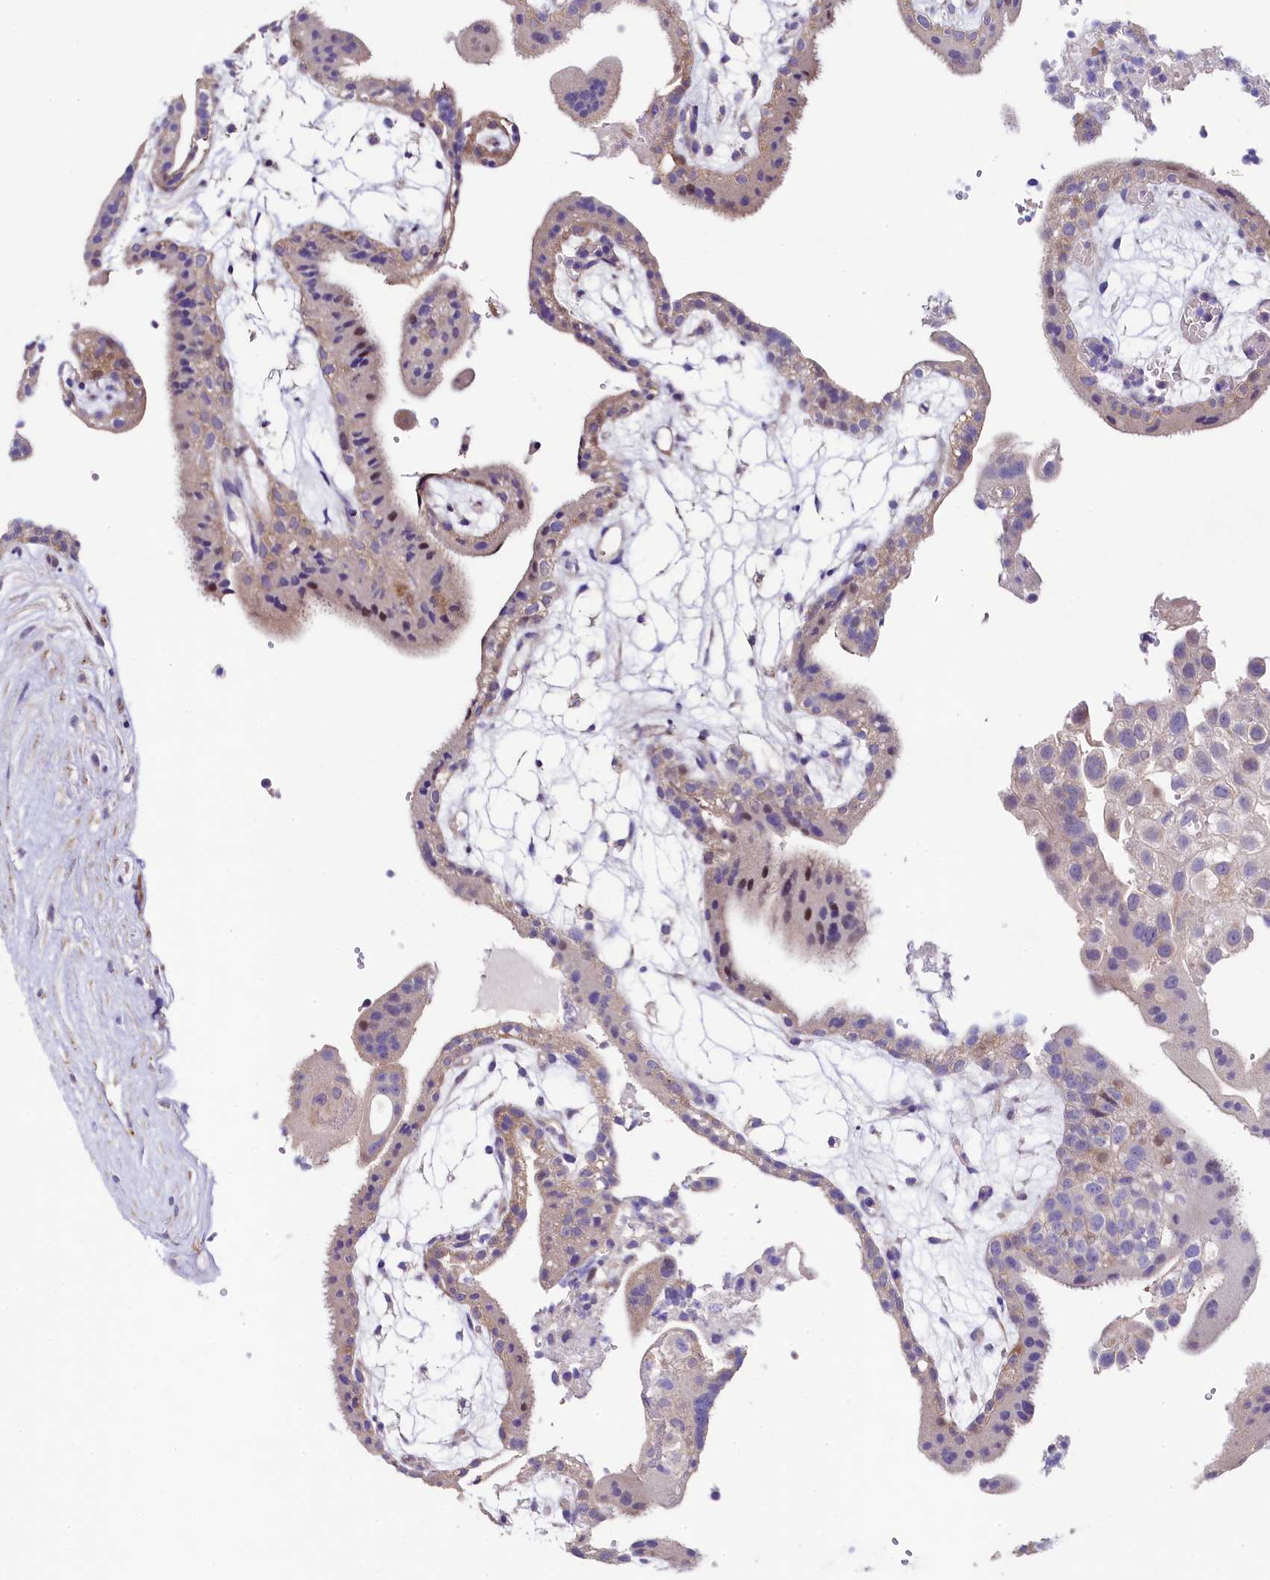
{"staining": {"intensity": "moderate", "quantity": "<25%", "location": "nuclear"}, "tissue": "placenta", "cell_type": "Trophoblastic cells", "image_type": "normal", "snomed": [{"axis": "morphology", "description": "Normal tissue, NOS"}, {"axis": "topography", "description": "Placenta"}], "caption": "This is a histology image of IHC staining of unremarkable placenta, which shows moderate staining in the nuclear of trophoblastic cells.", "gene": "FXYD6", "patient": {"sex": "female", "age": 18}}